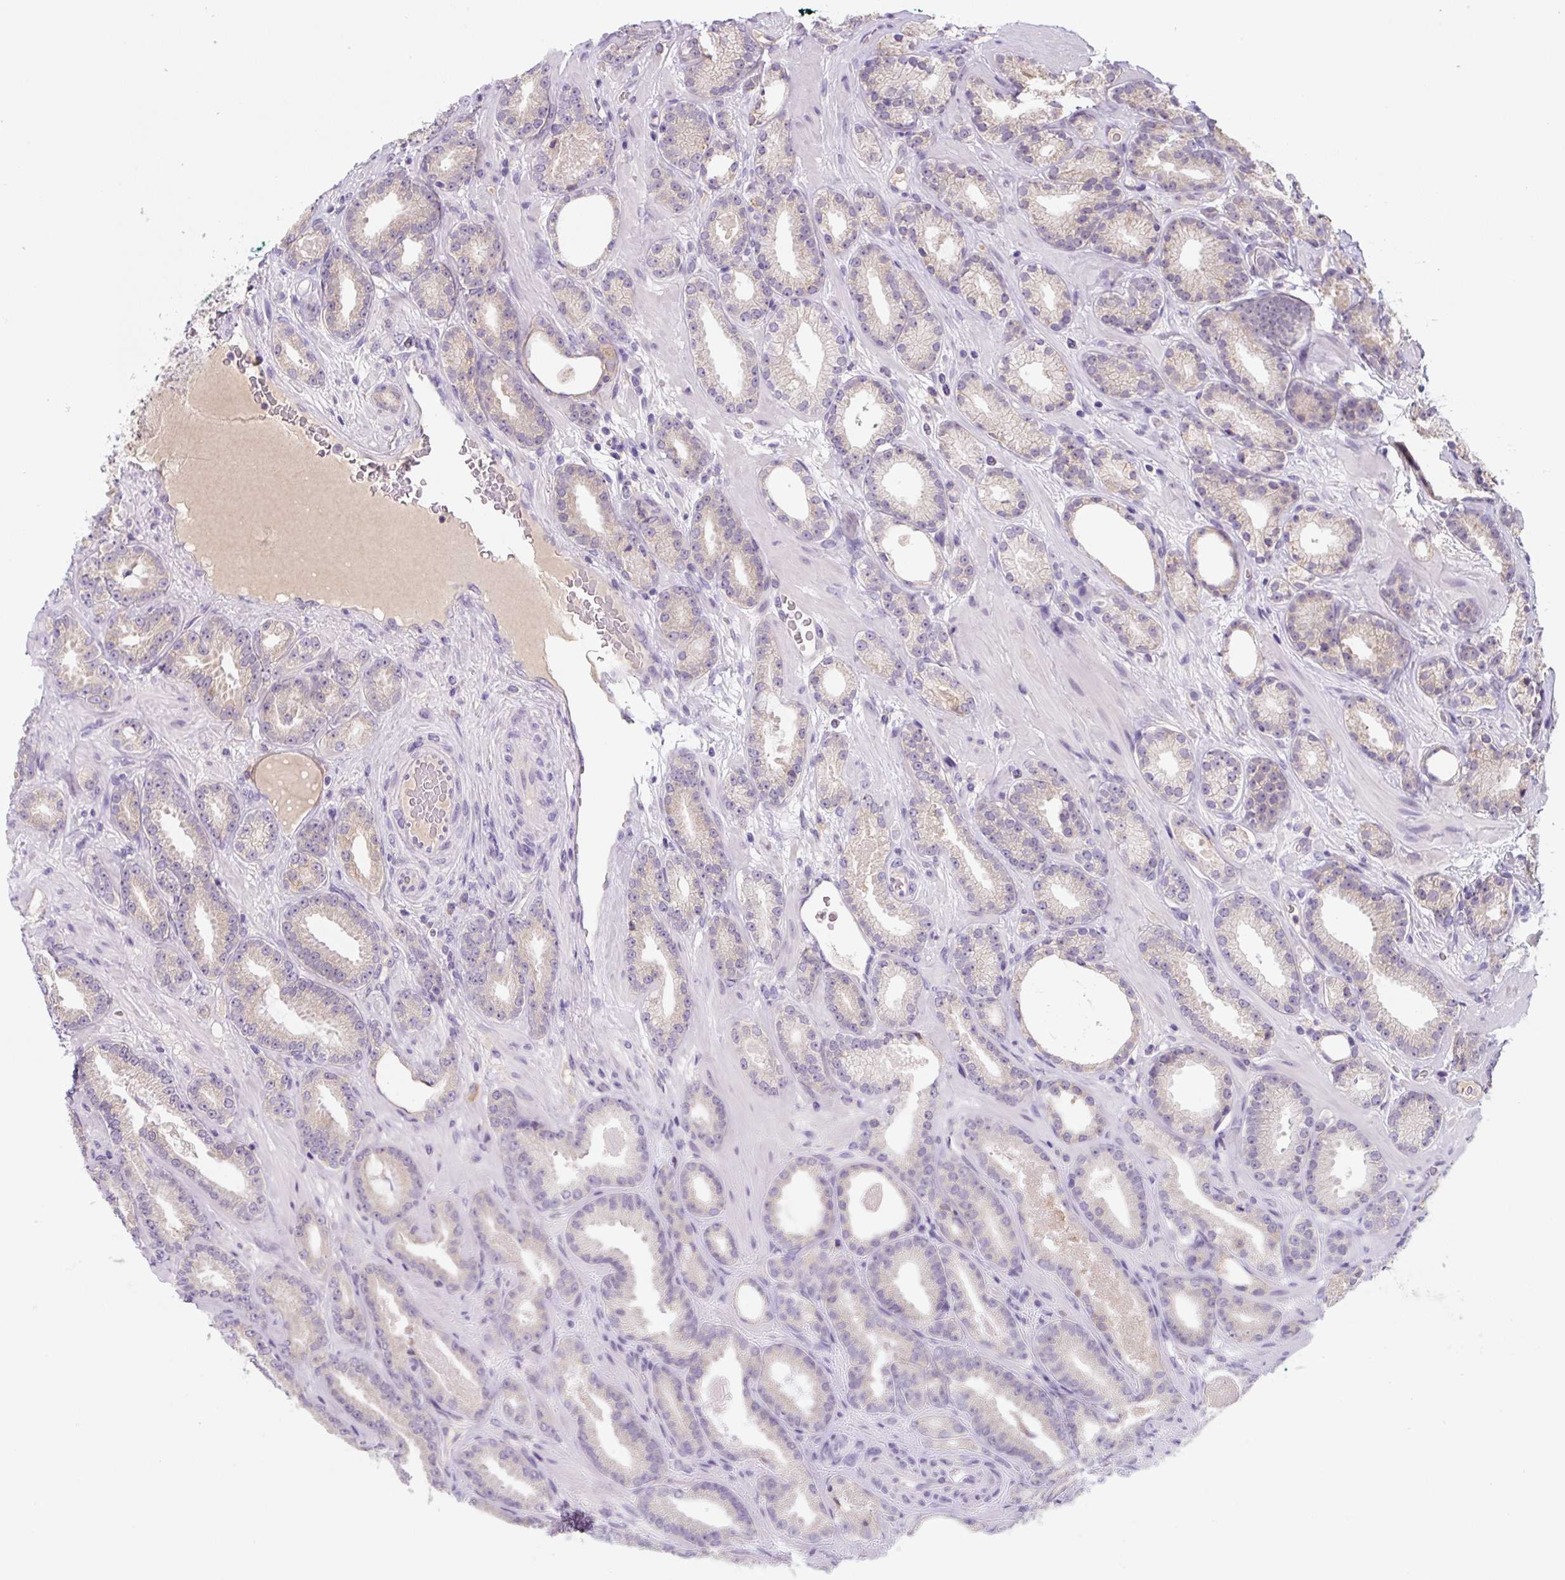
{"staining": {"intensity": "negative", "quantity": "none", "location": "none"}, "tissue": "prostate cancer", "cell_type": "Tumor cells", "image_type": "cancer", "snomed": [{"axis": "morphology", "description": "Adenocarcinoma, Low grade"}, {"axis": "topography", "description": "Prostate"}], "caption": "A photomicrograph of human prostate adenocarcinoma (low-grade) is negative for staining in tumor cells. Brightfield microscopy of immunohistochemistry (IHC) stained with DAB (3,3'-diaminobenzidine) (brown) and hematoxylin (blue), captured at high magnification.", "gene": "FZD5", "patient": {"sex": "male", "age": 61}}